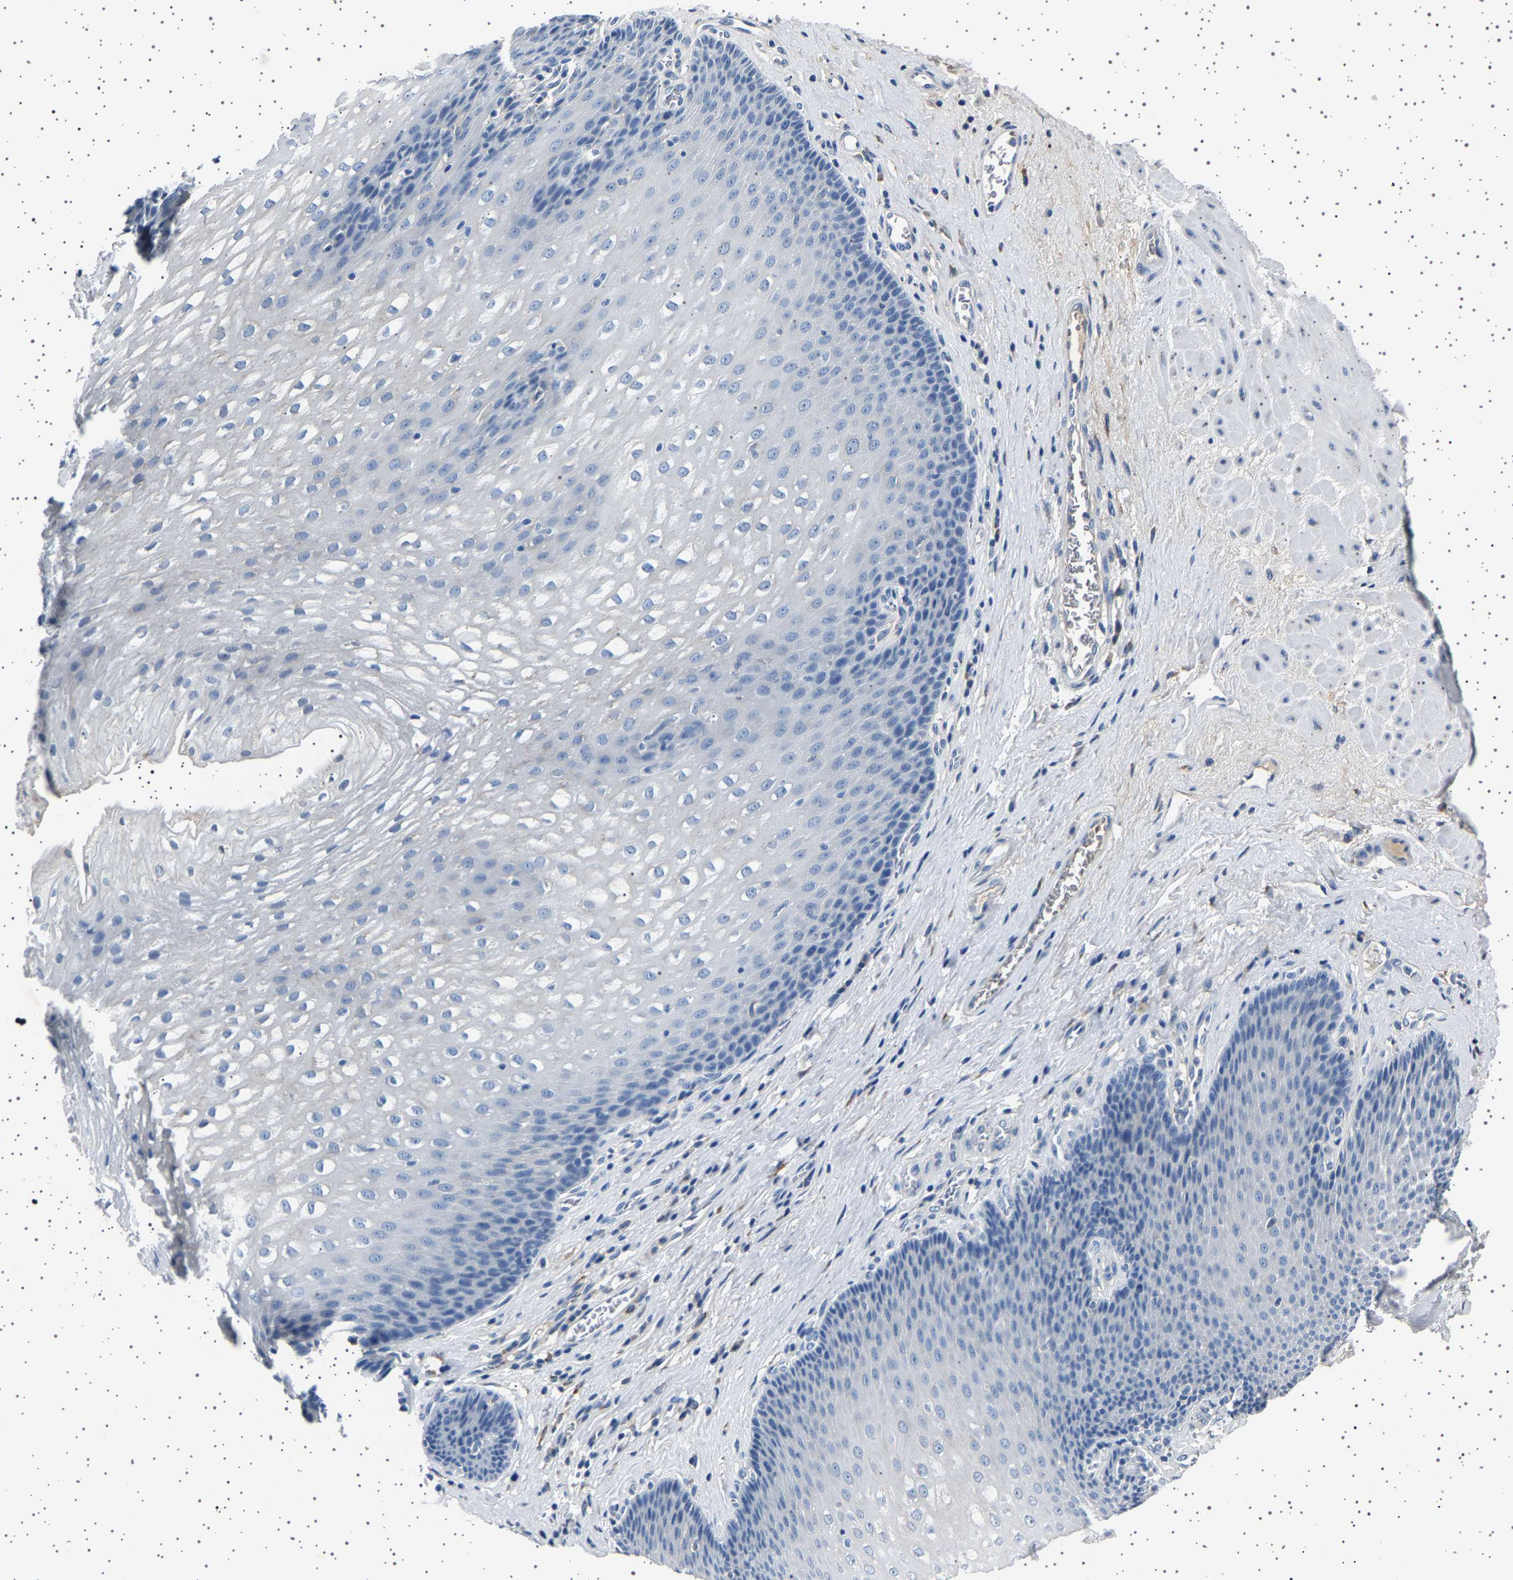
{"staining": {"intensity": "weak", "quantity": "<25%", "location": "cytoplasmic/membranous"}, "tissue": "esophagus", "cell_type": "Squamous epithelial cells", "image_type": "normal", "snomed": [{"axis": "morphology", "description": "Normal tissue, NOS"}, {"axis": "topography", "description": "Esophagus"}], "caption": "Immunohistochemistry micrograph of unremarkable esophagus: esophagus stained with DAB exhibits no significant protein staining in squamous epithelial cells.", "gene": "FTCD", "patient": {"sex": "male", "age": 48}}